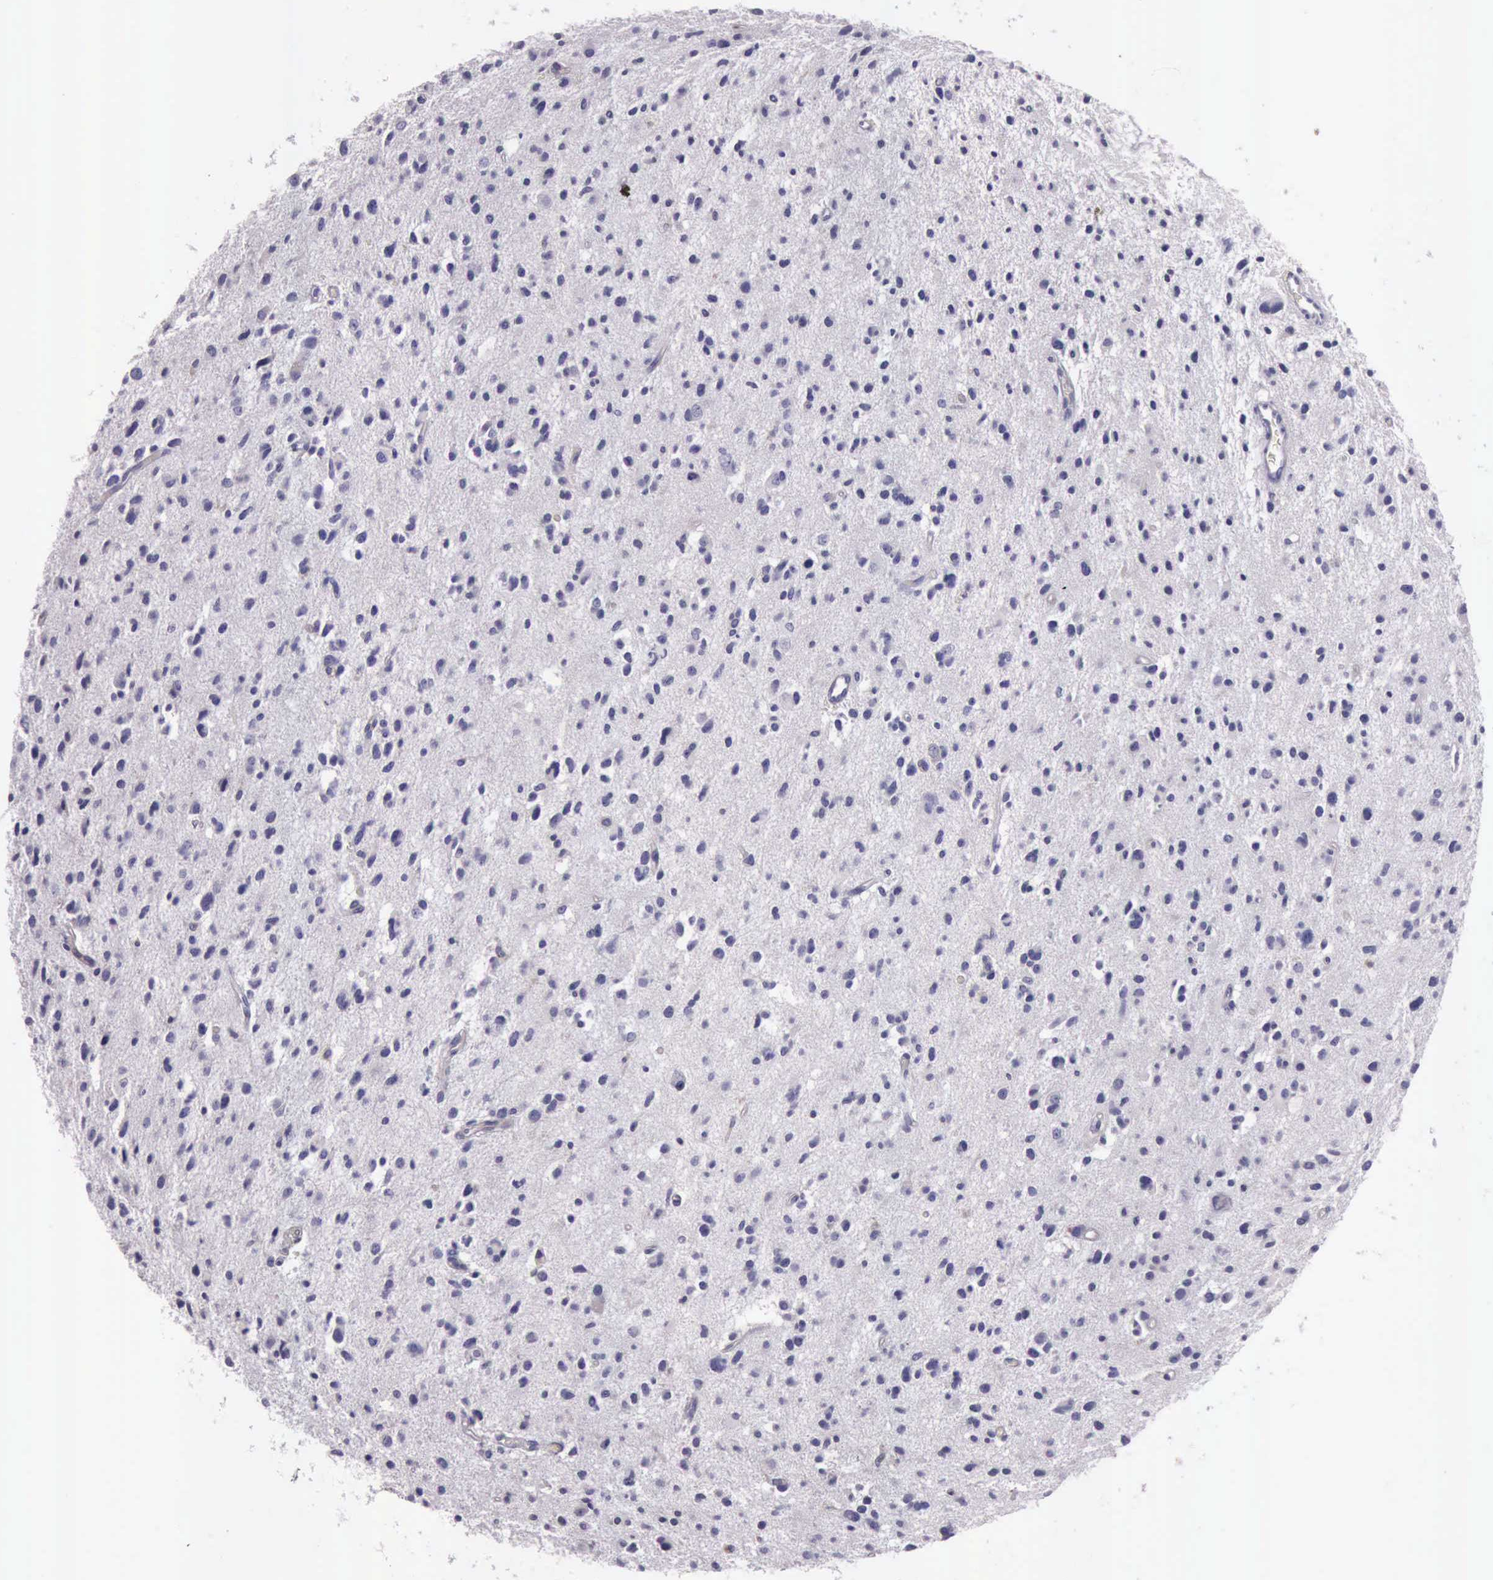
{"staining": {"intensity": "negative", "quantity": "none", "location": "none"}, "tissue": "glioma", "cell_type": "Tumor cells", "image_type": "cancer", "snomed": [{"axis": "morphology", "description": "Glioma, malignant, Low grade"}, {"axis": "topography", "description": "Brain"}], "caption": "Immunohistochemistry image of neoplastic tissue: glioma stained with DAB demonstrates no significant protein positivity in tumor cells.", "gene": "TCEANC", "patient": {"sex": "female", "age": 46}}